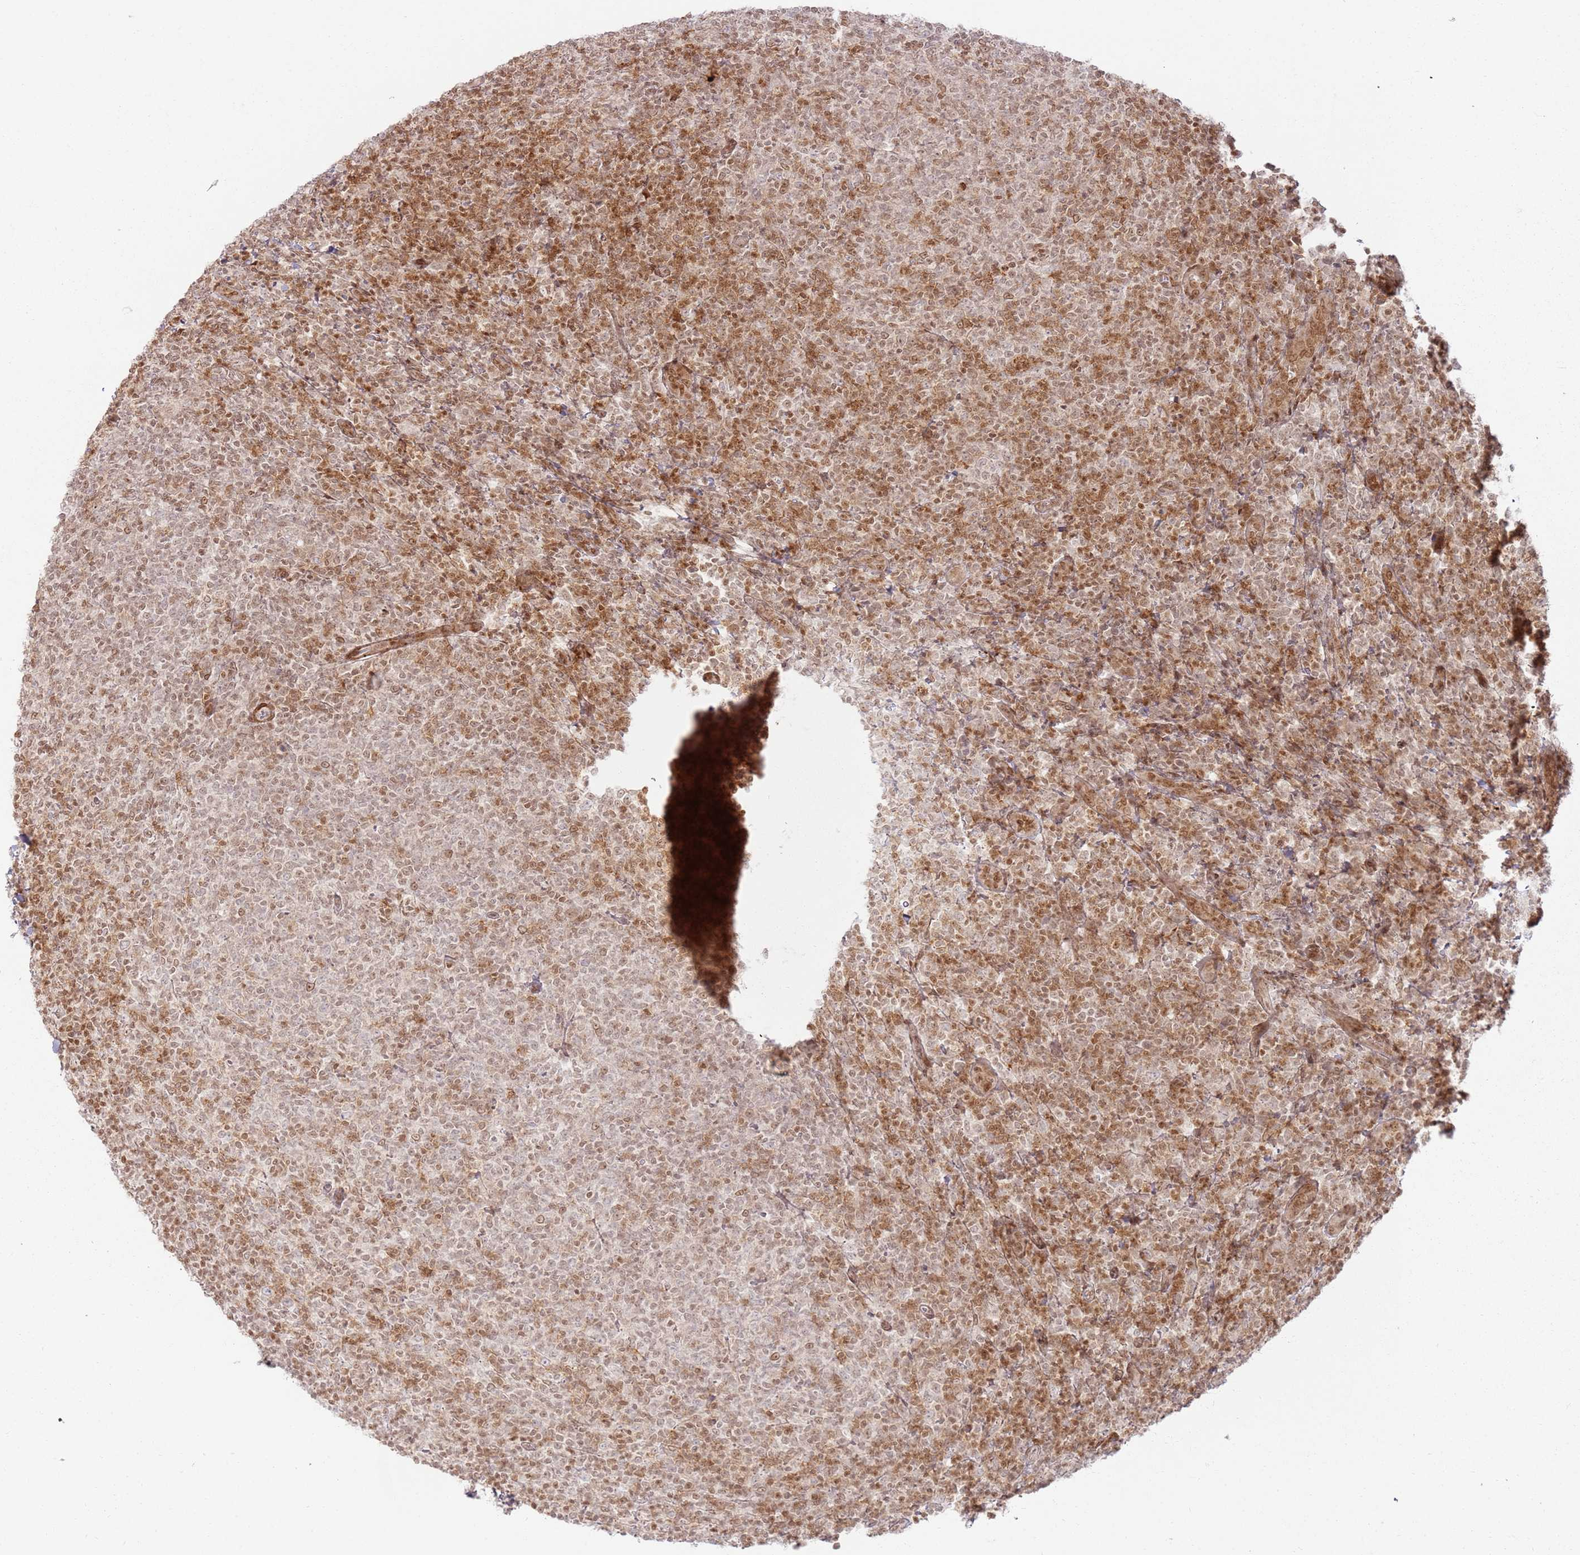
{"staining": {"intensity": "moderate", "quantity": ">75%", "location": "nuclear"}, "tissue": "lymphoma", "cell_type": "Tumor cells", "image_type": "cancer", "snomed": [{"axis": "morphology", "description": "Malignant lymphoma, non-Hodgkin's type, Low grade"}, {"axis": "topography", "description": "Lymph node"}], "caption": "Low-grade malignant lymphoma, non-Hodgkin's type tissue reveals moderate nuclear expression in approximately >75% of tumor cells", "gene": "KLHL36", "patient": {"sex": "male", "age": 66}}